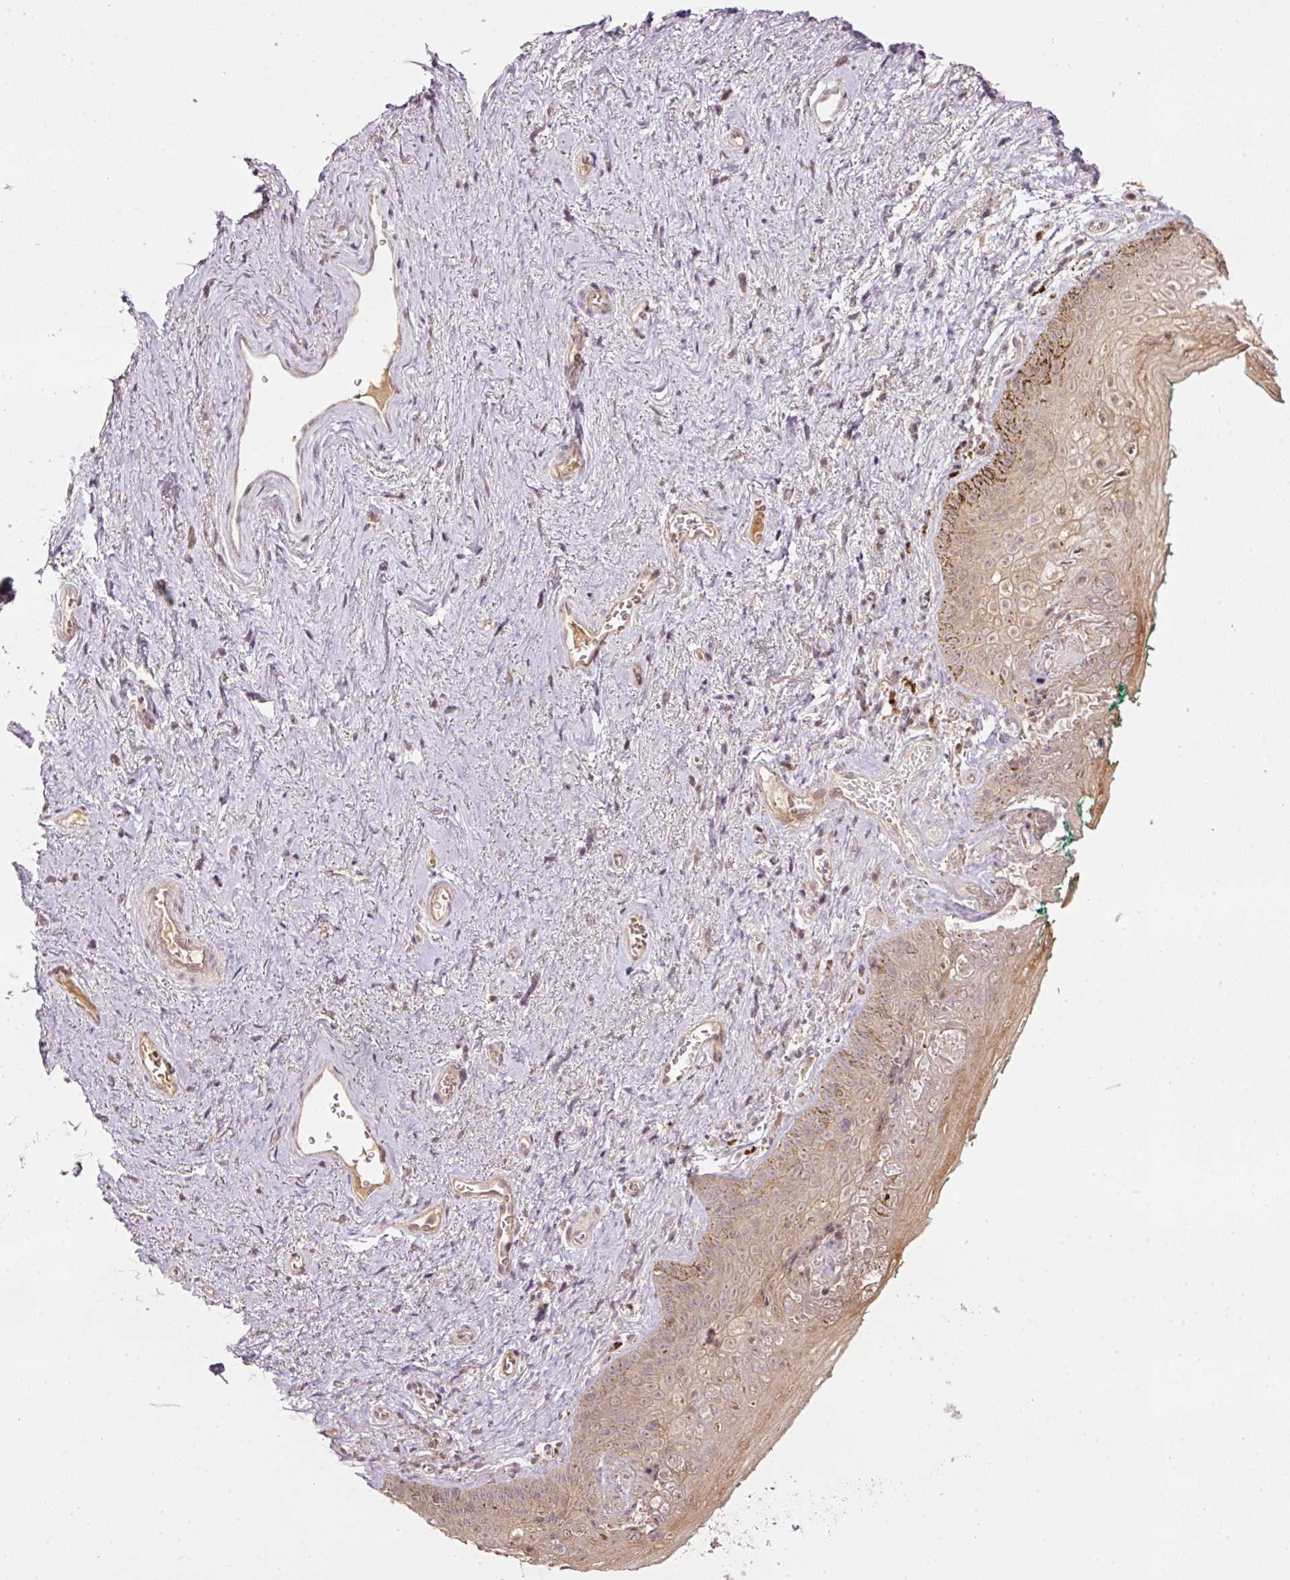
{"staining": {"intensity": "moderate", "quantity": "25%-75%", "location": "cytoplasmic/membranous"}, "tissue": "vagina", "cell_type": "Squamous epithelial cells", "image_type": "normal", "snomed": [{"axis": "morphology", "description": "Normal tissue, NOS"}, {"axis": "topography", "description": "Vulva"}, {"axis": "topography", "description": "Vagina"}, {"axis": "topography", "description": "Peripheral nerve tissue"}], "caption": "Vagina stained with immunohistochemistry shows moderate cytoplasmic/membranous staining in about 25%-75% of squamous epithelial cells.", "gene": "PCDHB1", "patient": {"sex": "female", "age": 66}}